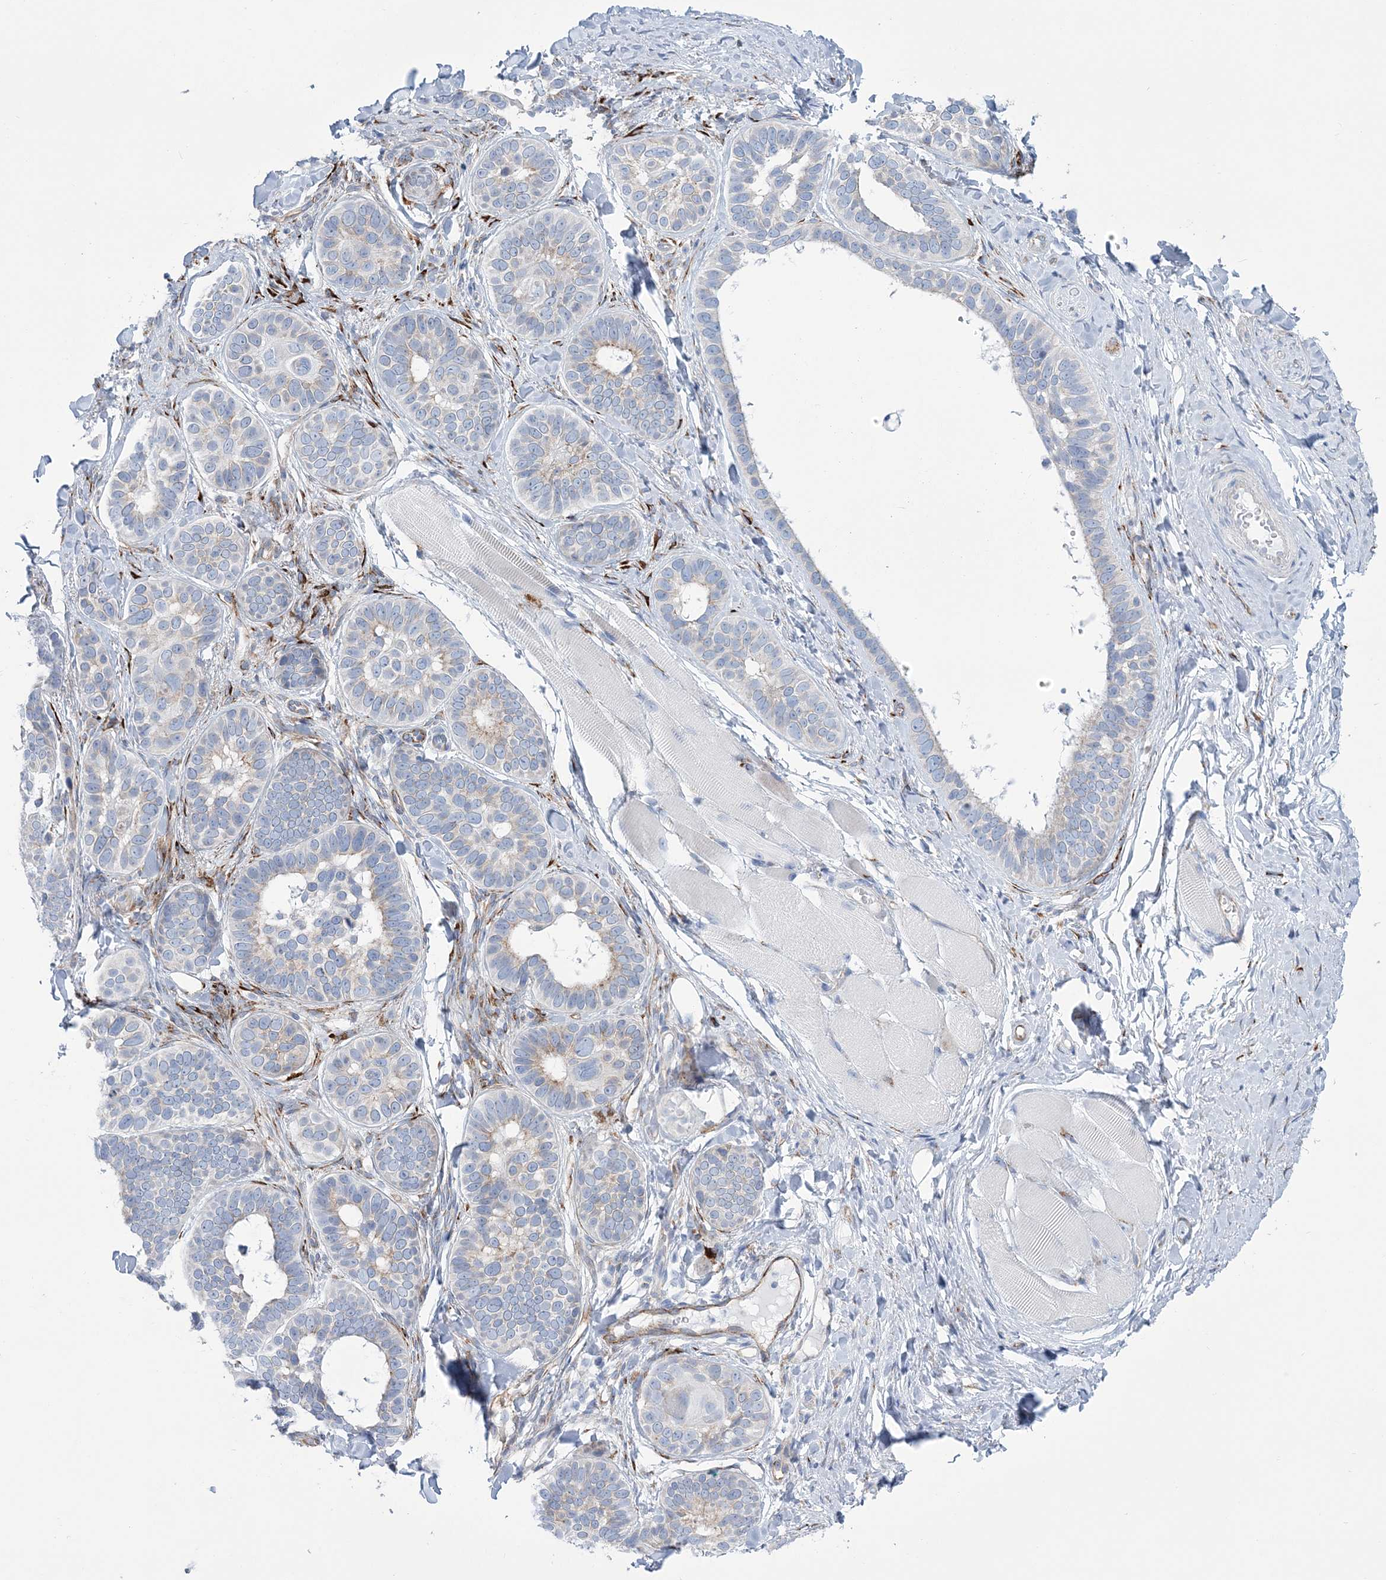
{"staining": {"intensity": "negative", "quantity": "none", "location": "none"}, "tissue": "skin cancer", "cell_type": "Tumor cells", "image_type": "cancer", "snomed": [{"axis": "morphology", "description": "Basal cell carcinoma"}, {"axis": "topography", "description": "Skin"}], "caption": "High magnification brightfield microscopy of skin cancer stained with DAB (brown) and counterstained with hematoxylin (blue): tumor cells show no significant expression. (DAB (3,3'-diaminobenzidine) immunohistochemistry (IHC) visualized using brightfield microscopy, high magnification).", "gene": "RAB11FIP5", "patient": {"sex": "male", "age": 62}}